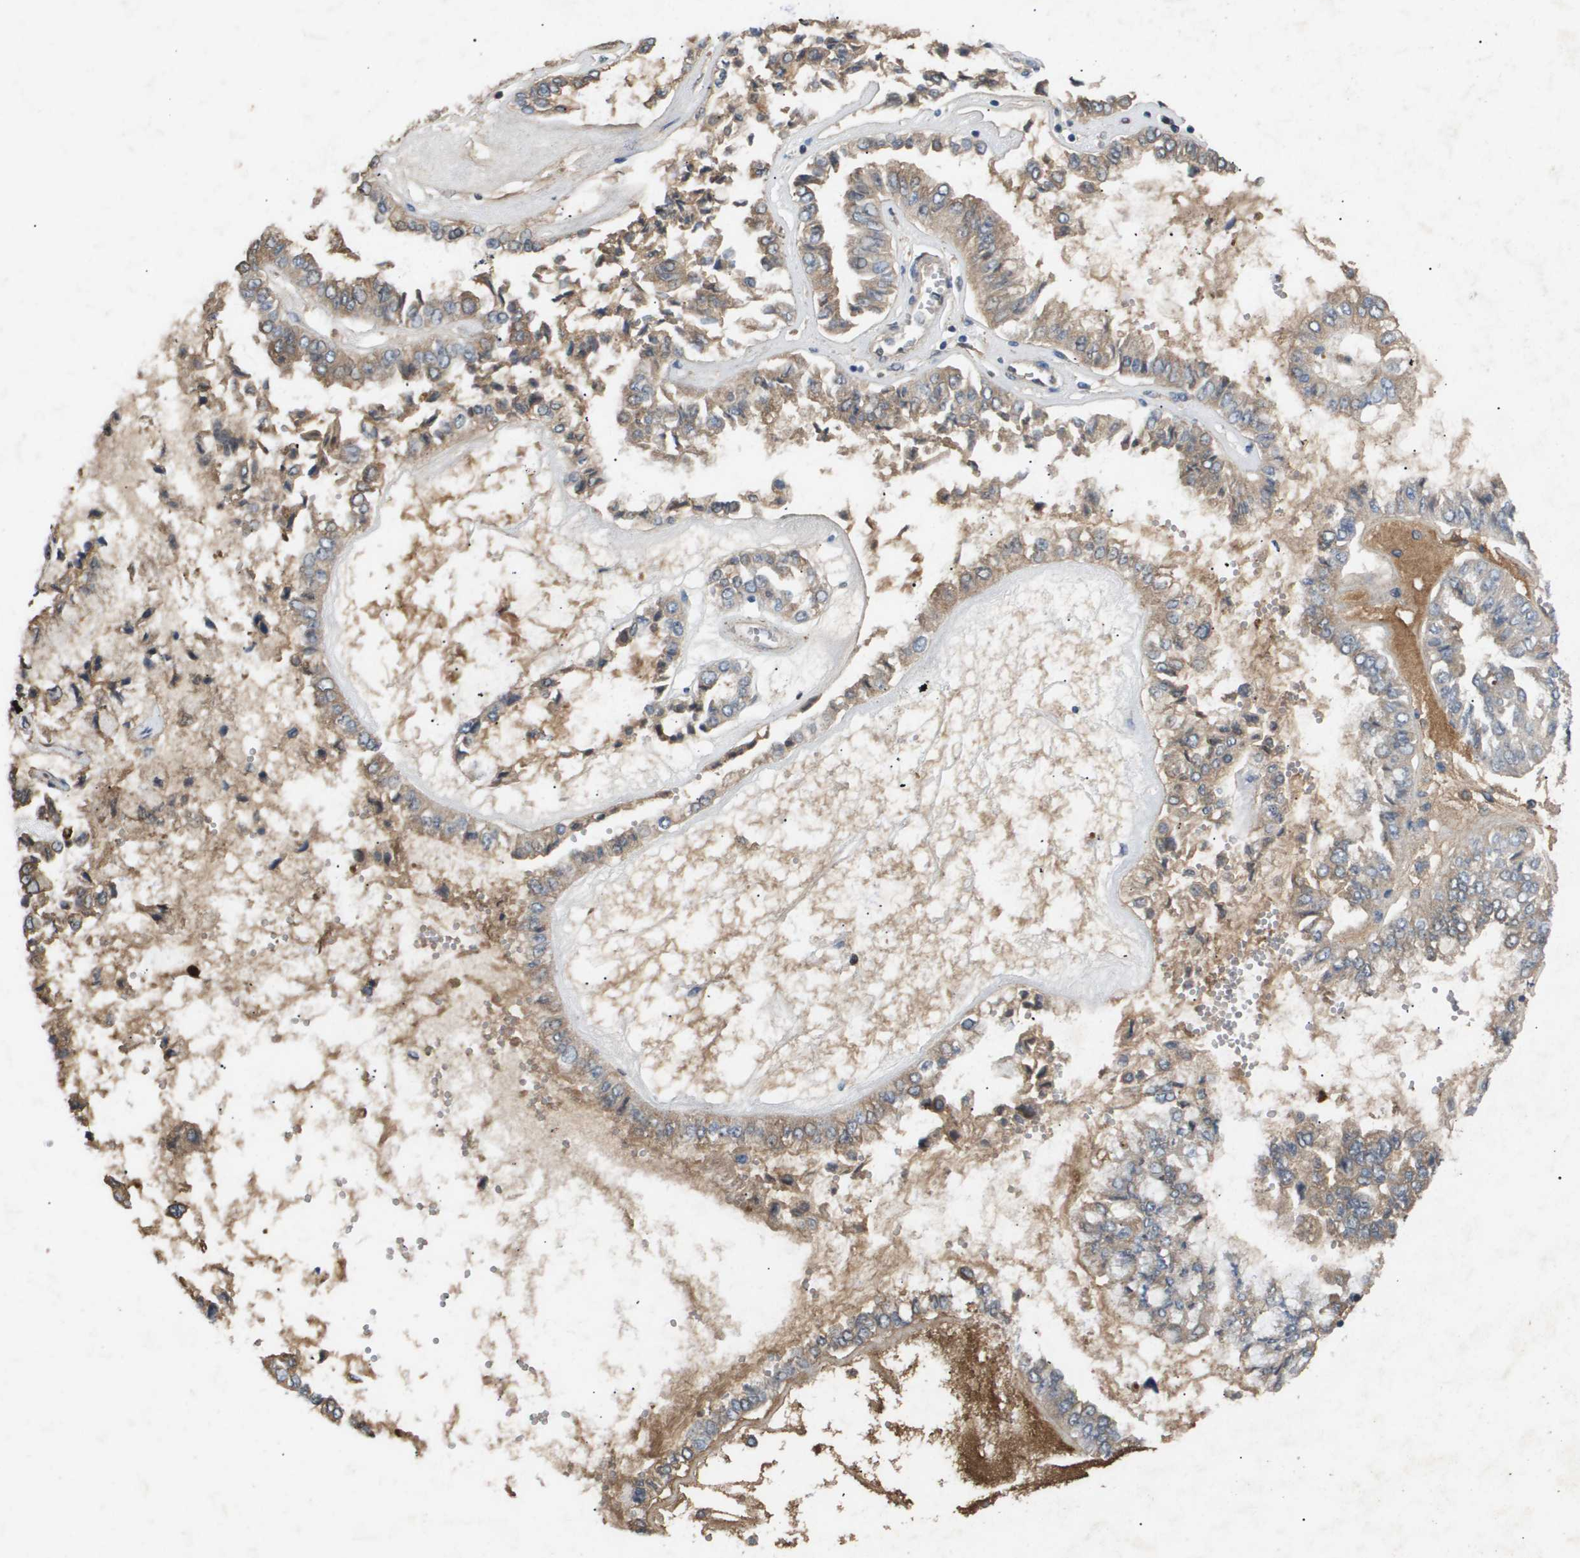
{"staining": {"intensity": "moderate", "quantity": ">75%", "location": "cytoplasmic/membranous"}, "tissue": "liver cancer", "cell_type": "Tumor cells", "image_type": "cancer", "snomed": [{"axis": "morphology", "description": "Cholangiocarcinoma"}, {"axis": "topography", "description": "Liver"}], "caption": "The photomicrograph shows staining of liver cancer, revealing moderate cytoplasmic/membranous protein expression (brown color) within tumor cells.", "gene": "ERG", "patient": {"sex": "female", "age": 79}}